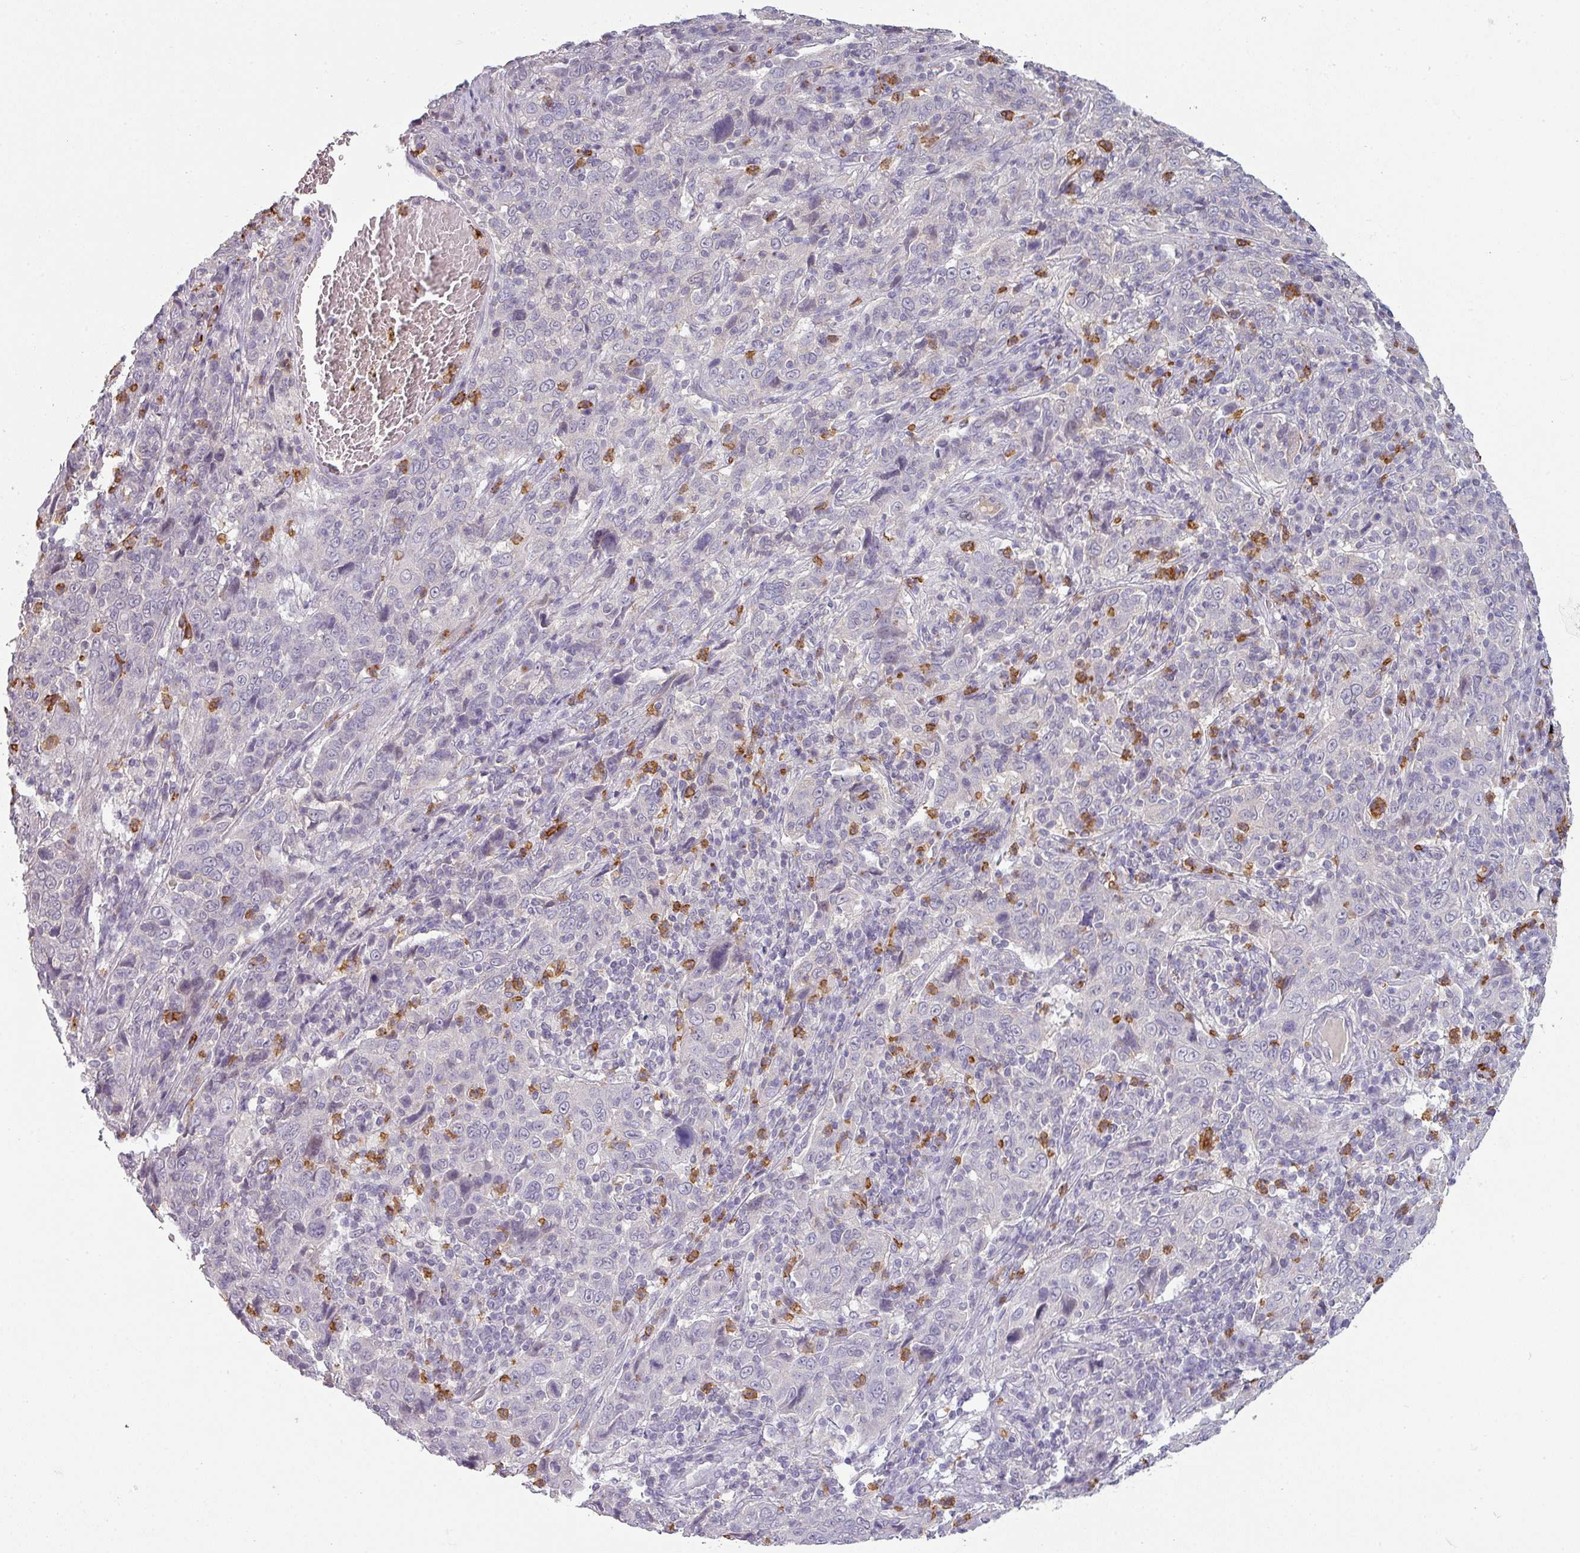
{"staining": {"intensity": "negative", "quantity": "none", "location": "none"}, "tissue": "cervical cancer", "cell_type": "Tumor cells", "image_type": "cancer", "snomed": [{"axis": "morphology", "description": "Squamous cell carcinoma, NOS"}, {"axis": "topography", "description": "Cervix"}], "caption": "Tumor cells show no significant staining in squamous cell carcinoma (cervical).", "gene": "MAGEC3", "patient": {"sex": "female", "age": 46}}